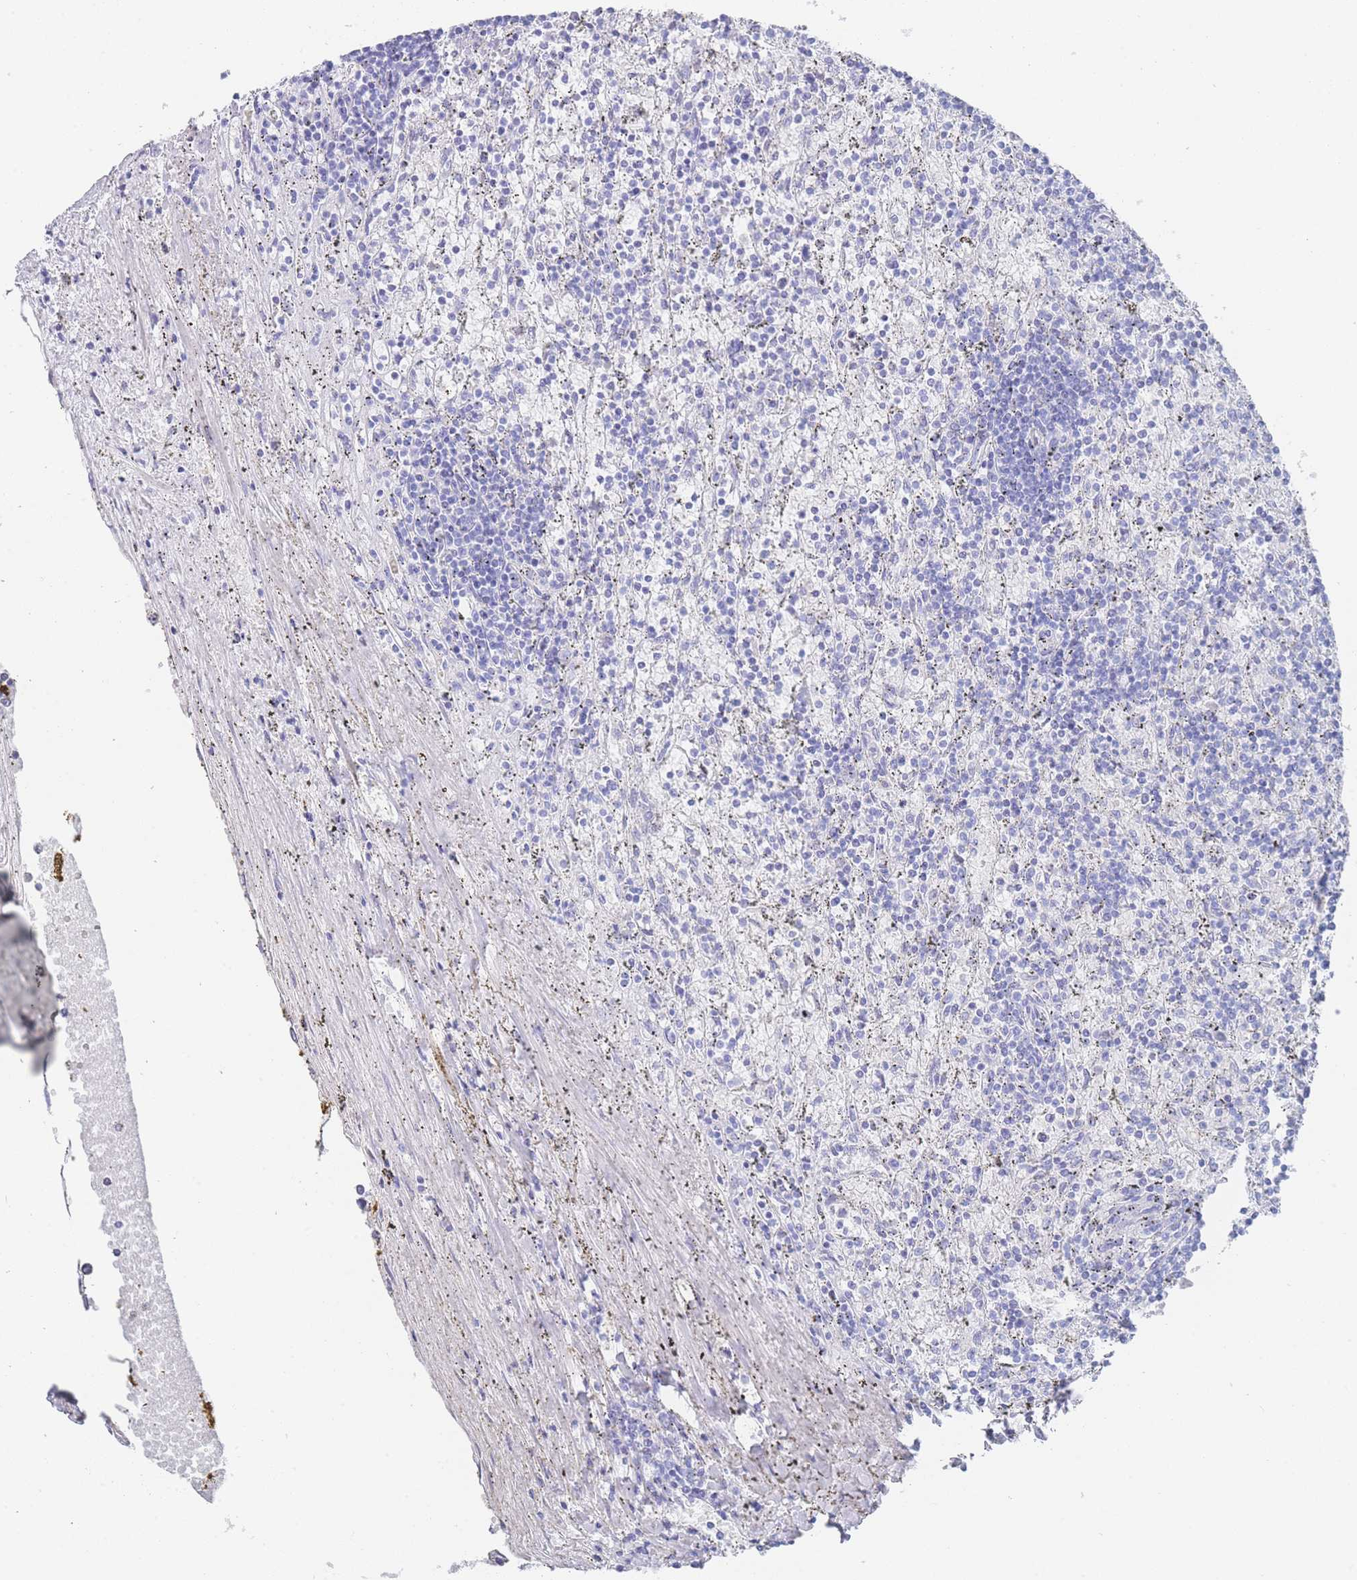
{"staining": {"intensity": "negative", "quantity": "none", "location": "none"}, "tissue": "lymphoma", "cell_type": "Tumor cells", "image_type": "cancer", "snomed": [{"axis": "morphology", "description": "Malignant lymphoma, non-Hodgkin's type, Low grade"}, {"axis": "topography", "description": "Spleen"}], "caption": "Lymphoma stained for a protein using immunohistochemistry (IHC) displays no staining tumor cells.", "gene": "LRRC37A", "patient": {"sex": "male", "age": 76}}